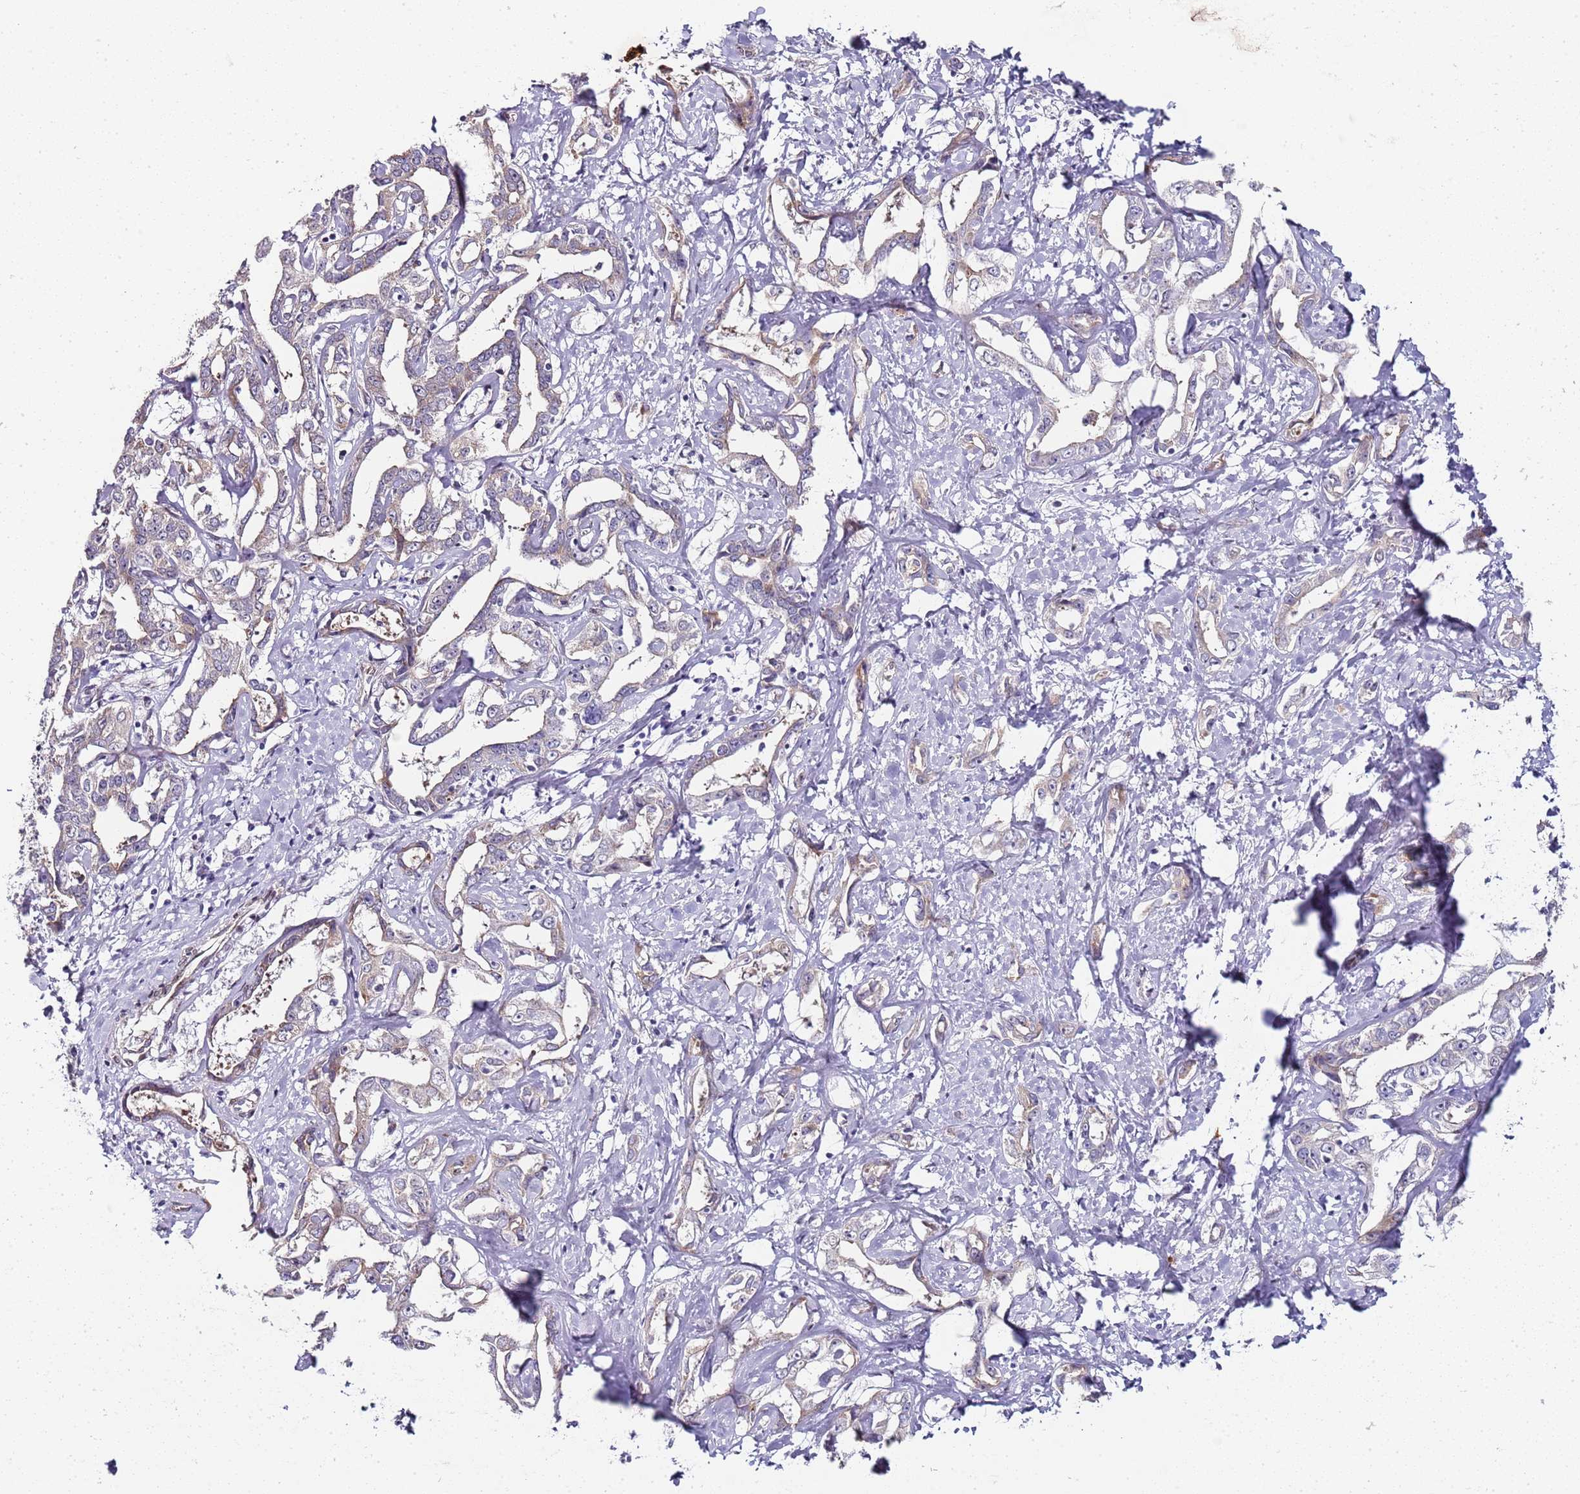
{"staining": {"intensity": "weak", "quantity": "<25%", "location": "cytoplasmic/membranous"}, "tissue": "liver cancer", "cell_type": "Tumor cells", "image_type": "cancer", "snomed": [{"axis": "morphology", "description": "Cholangiocarcinoma"}, {"axis": "topography", "description": "Liver"}], "caption": "A high-resolution micrograph shows immunohistochemistry (IHC) staining of cholangiocarcinoma (liver), which exhibits no significant expression in tumor cells.", "gene": "TBC1D9", "patient": {"sex": "male", "age": 59}}